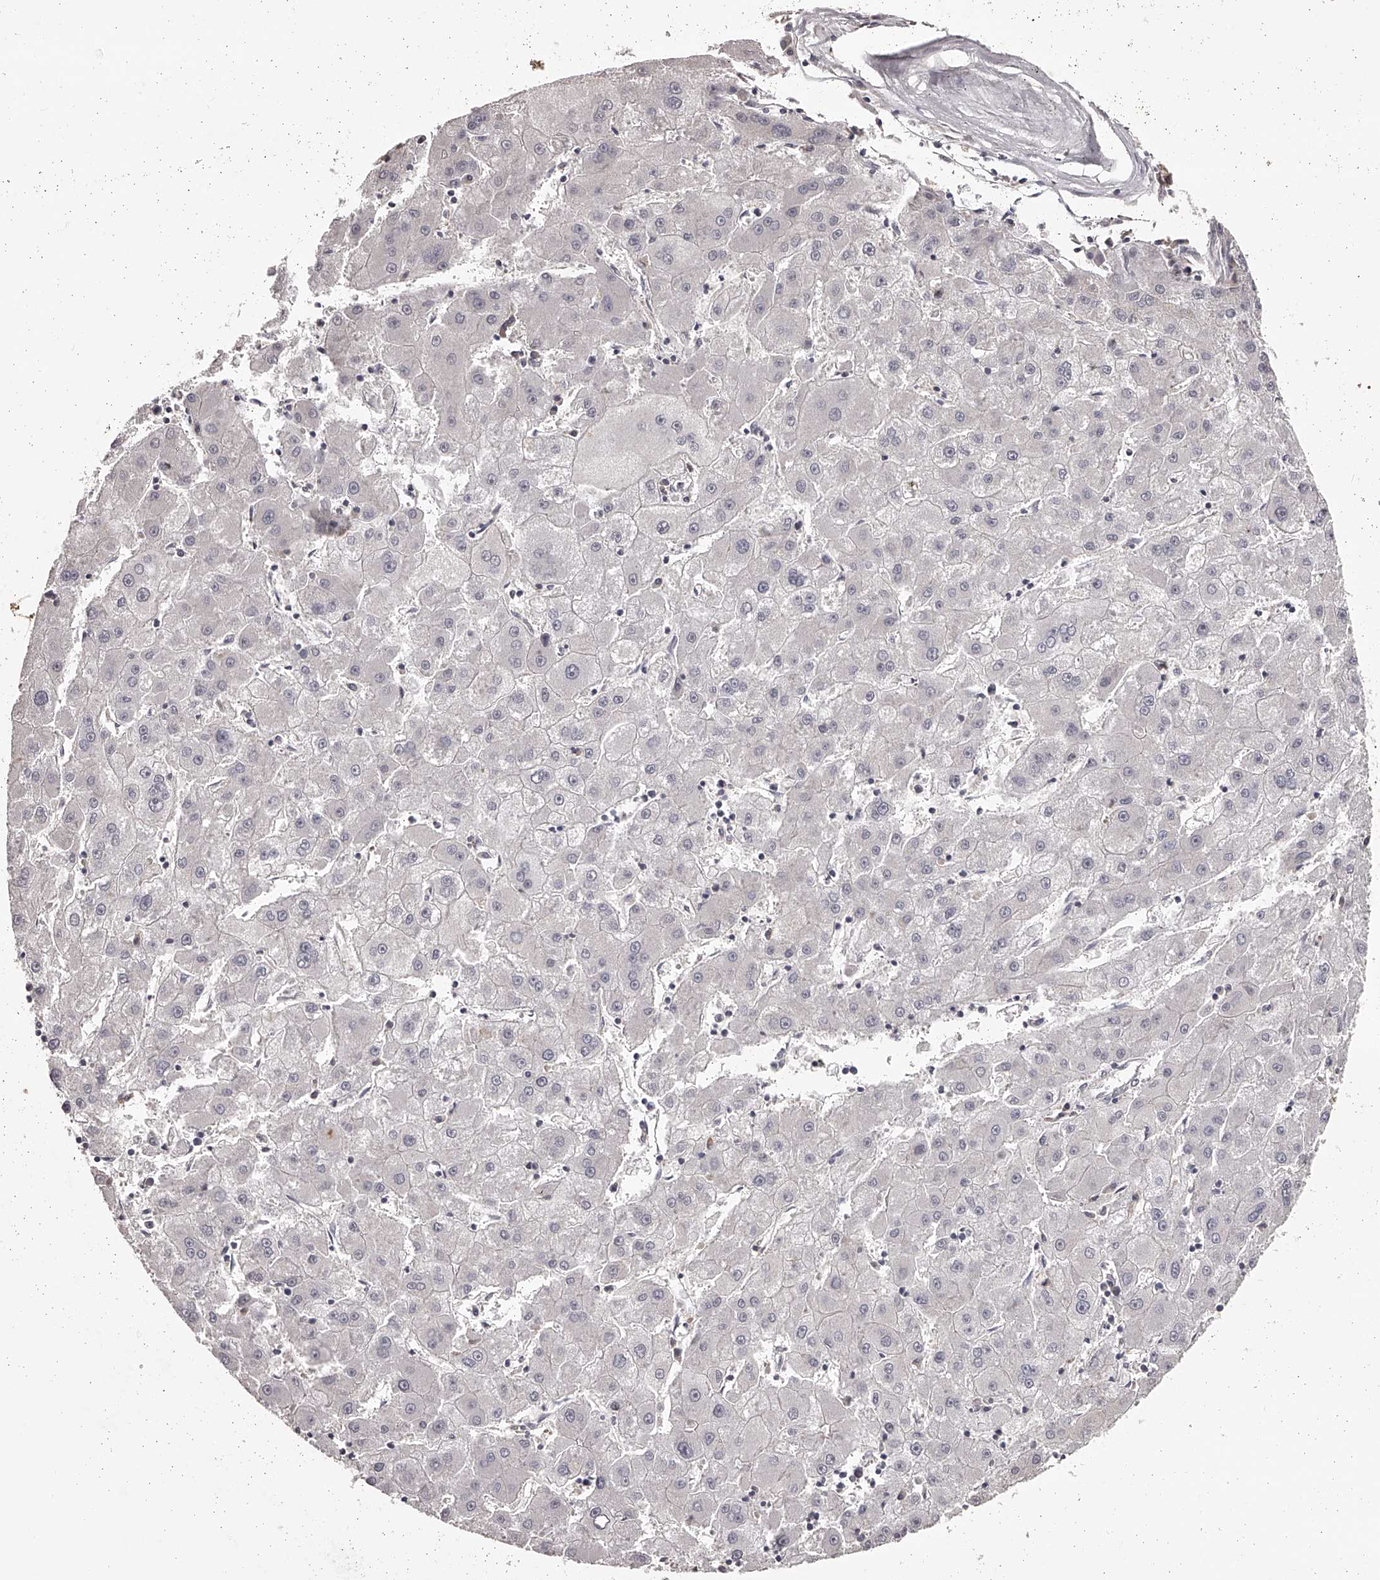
{"staining": {"intensity": "negative", "quantity": "none", "location": "none"}, "tissue": "liver cancer", "cell_type": "Tumor cells", "image_type": "cancer", "snomed": [{"axis": "morphology", "description": "Carcinoma, Hepatocellular, NOS"}, {"axis": "topography", "description": "Liver"}], "caption": "Hepatocellular carcinoma (liver) was stained to show a protein in brown. There is no significant expression in tumor cells. (Stains: DAB (3,3'-diaminobenzidine) IHC with hematoxylin counter stain, Microscopy: brightfield microscopy at high magnification).", "gene": "TNN", "patient": {"sex": "male", "age": 72}}